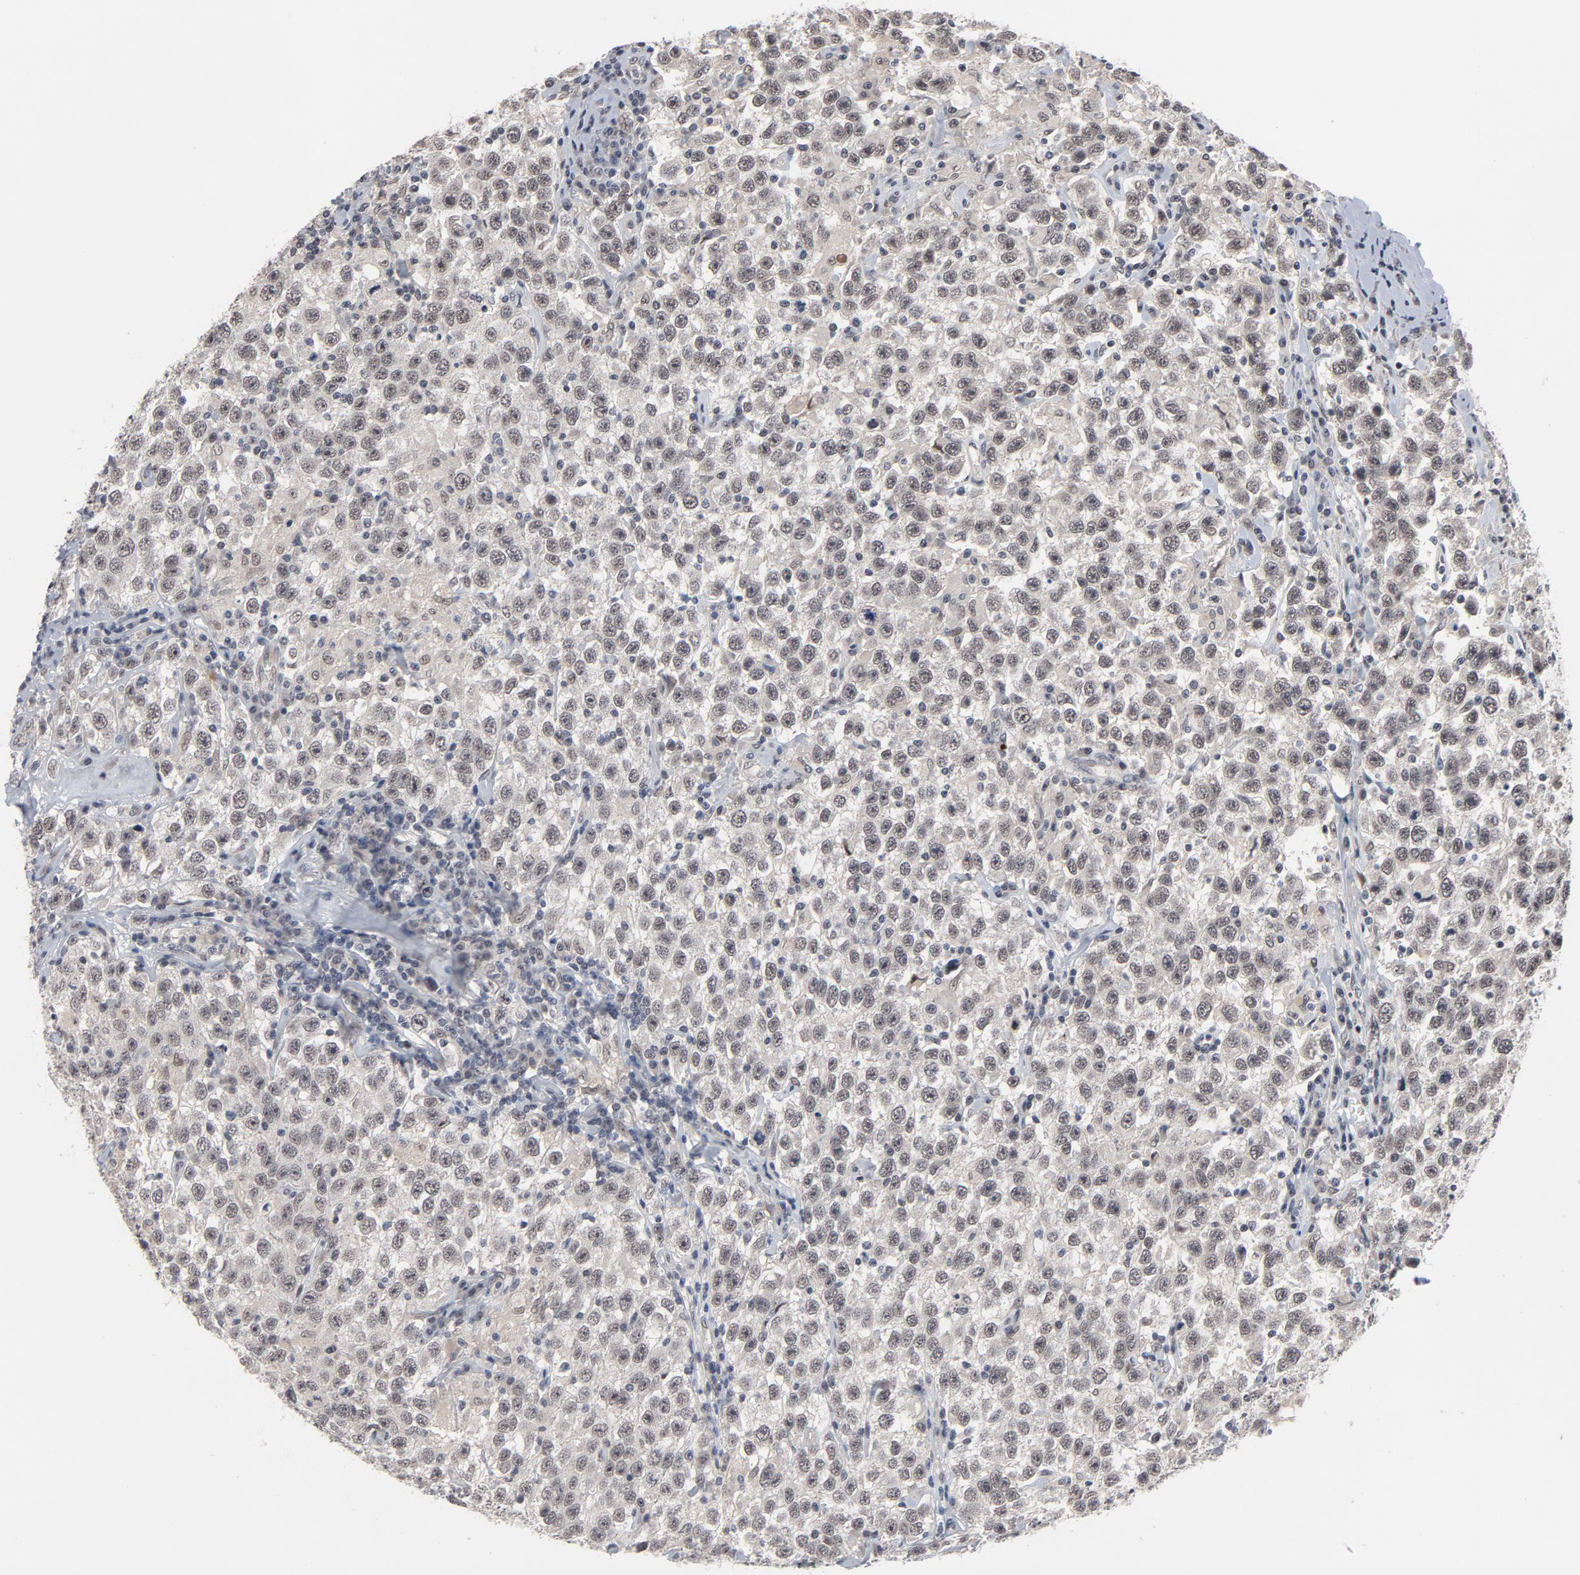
{"staining": {"intensity": "weak", "quantity": "25%-75%", "location": "nuclear"}, "tissue": "testis cancer", "cell_type": "Tumor cells", "image_type": "cancer", "snomed": [{"axis": "morphology", "description": "Seminoma, NOS"}, {"axis": "topography", "description": "Testis"}], "caption": "The photomicrograph reveals staining of testis cancer (seminoma), revealing weak nuclear protein positivity (brown color) within tumor cells.", "gene": "RTL5", "patient": {"sex": "male", "age": 41}}